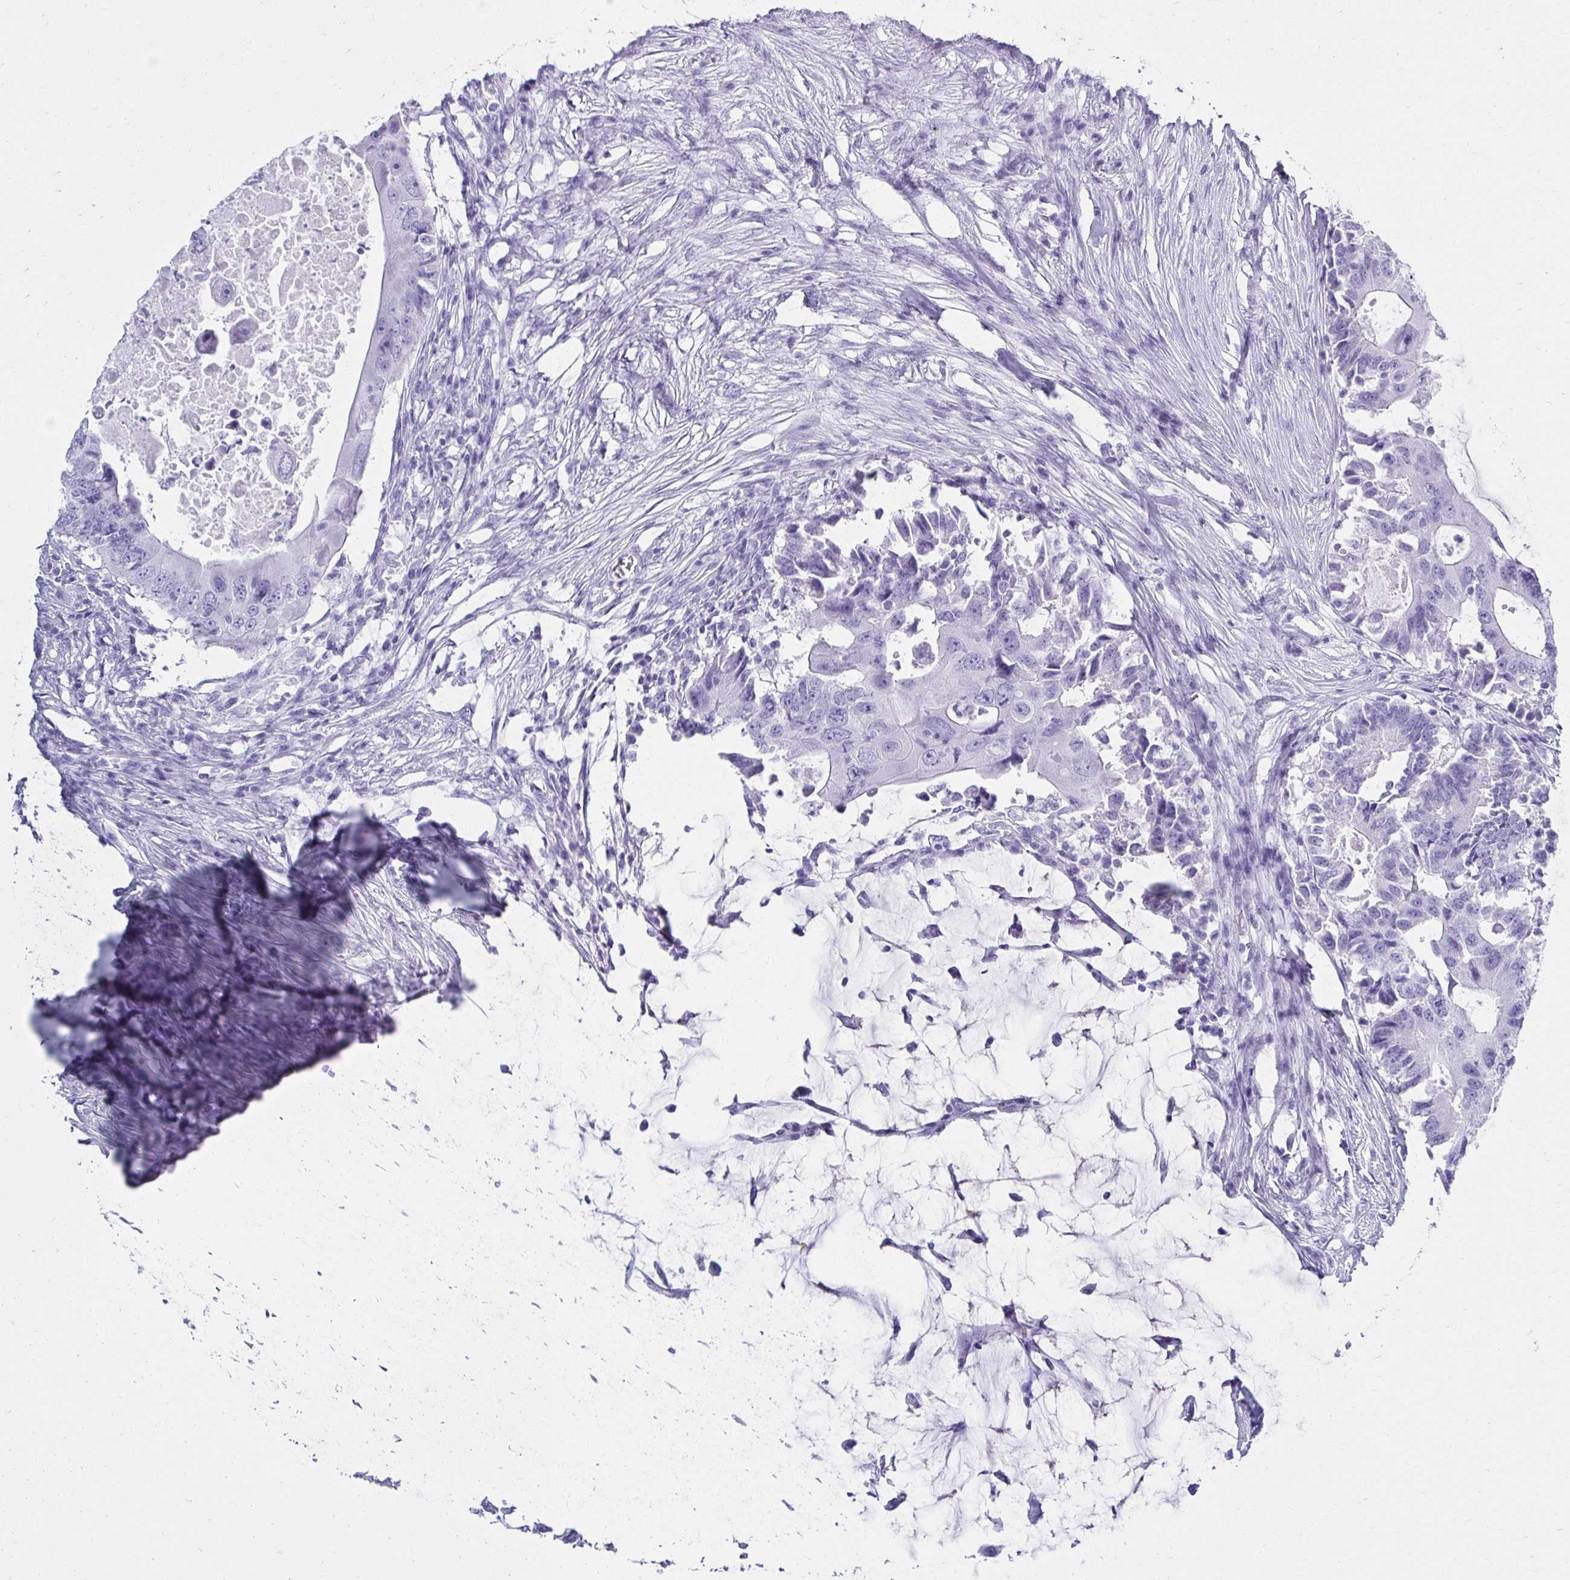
{"staining": {"intensity": "negative", "quantity": "none", "location": "none"}, "tissue": "colorectal cancer", "cell_type": "Tumor cells", "image_type": "cancer", "snomed": [{"axis": "morphology", "description": "Adenocarcinoma, NOS"}, {"axis": "topography", "description": "Colon"}], "caption": "Immunohistochemistry image of human colorectal cancer (adenocarcinoma) stained for a protein (brown), which shows no positivity in tumor cells.", "gene": "ATP4B", "patient": {"sex": "male", "age": 71}}